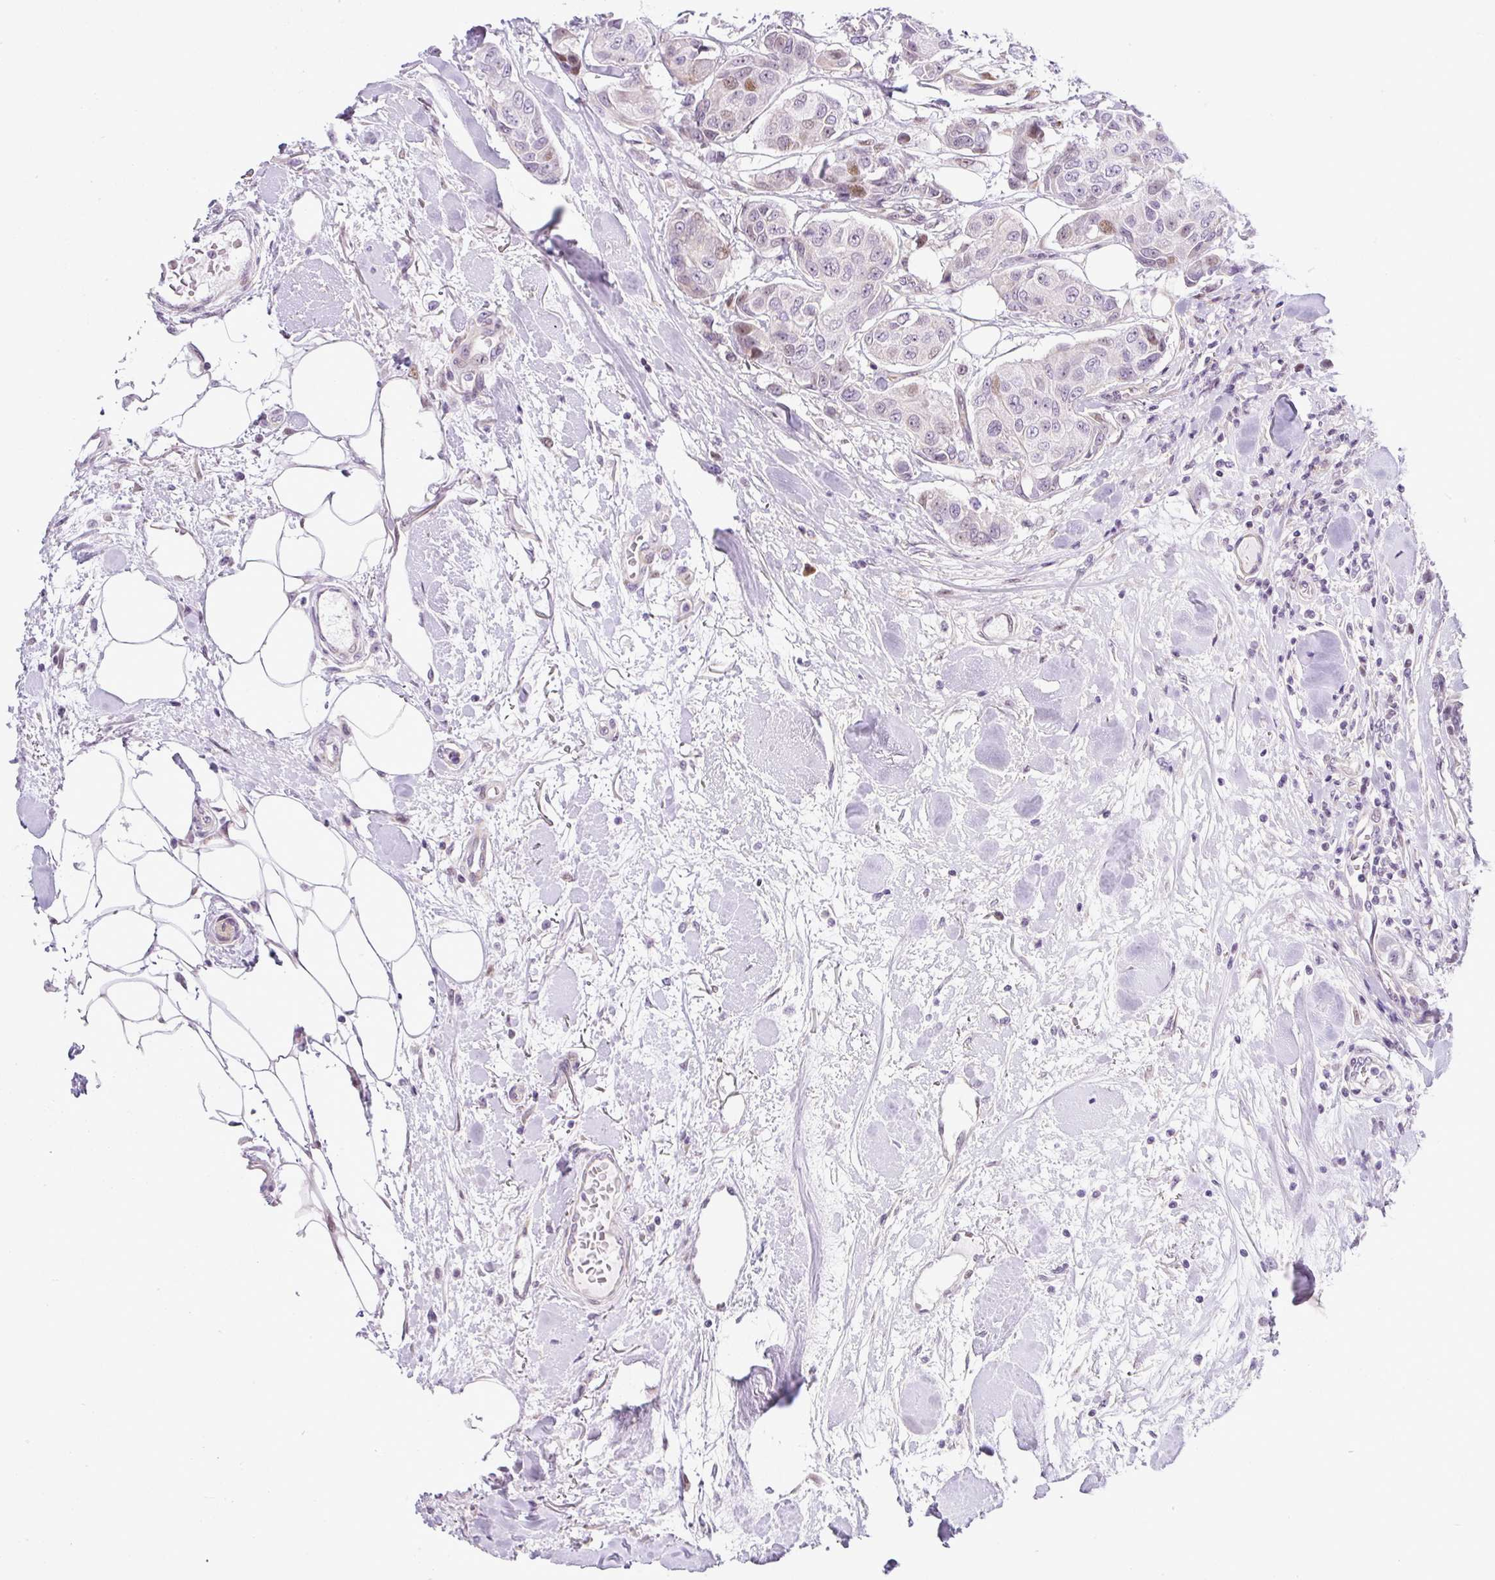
{"staining": {"intensity": "weak", "quantity": "<25%", "location": "nuclear"}, "tissue": "breast cancer", "cell_type": "Tumor cells", "image_type": "cancer", "snomed": [{"axis": "morphology", "description": "Duct carcinoma"}, {"axis": "topography", "description": "Breast"}, {"axis": "topography", "description": "Lymph node"}], "caption": "DAB immunohistochemical staining of human infiltrating ductal carcinoma (breast) shows no significant staining in tumor cells.", "gene": "NDUFB2", "patient": {"sex": "female", "age": 80}}